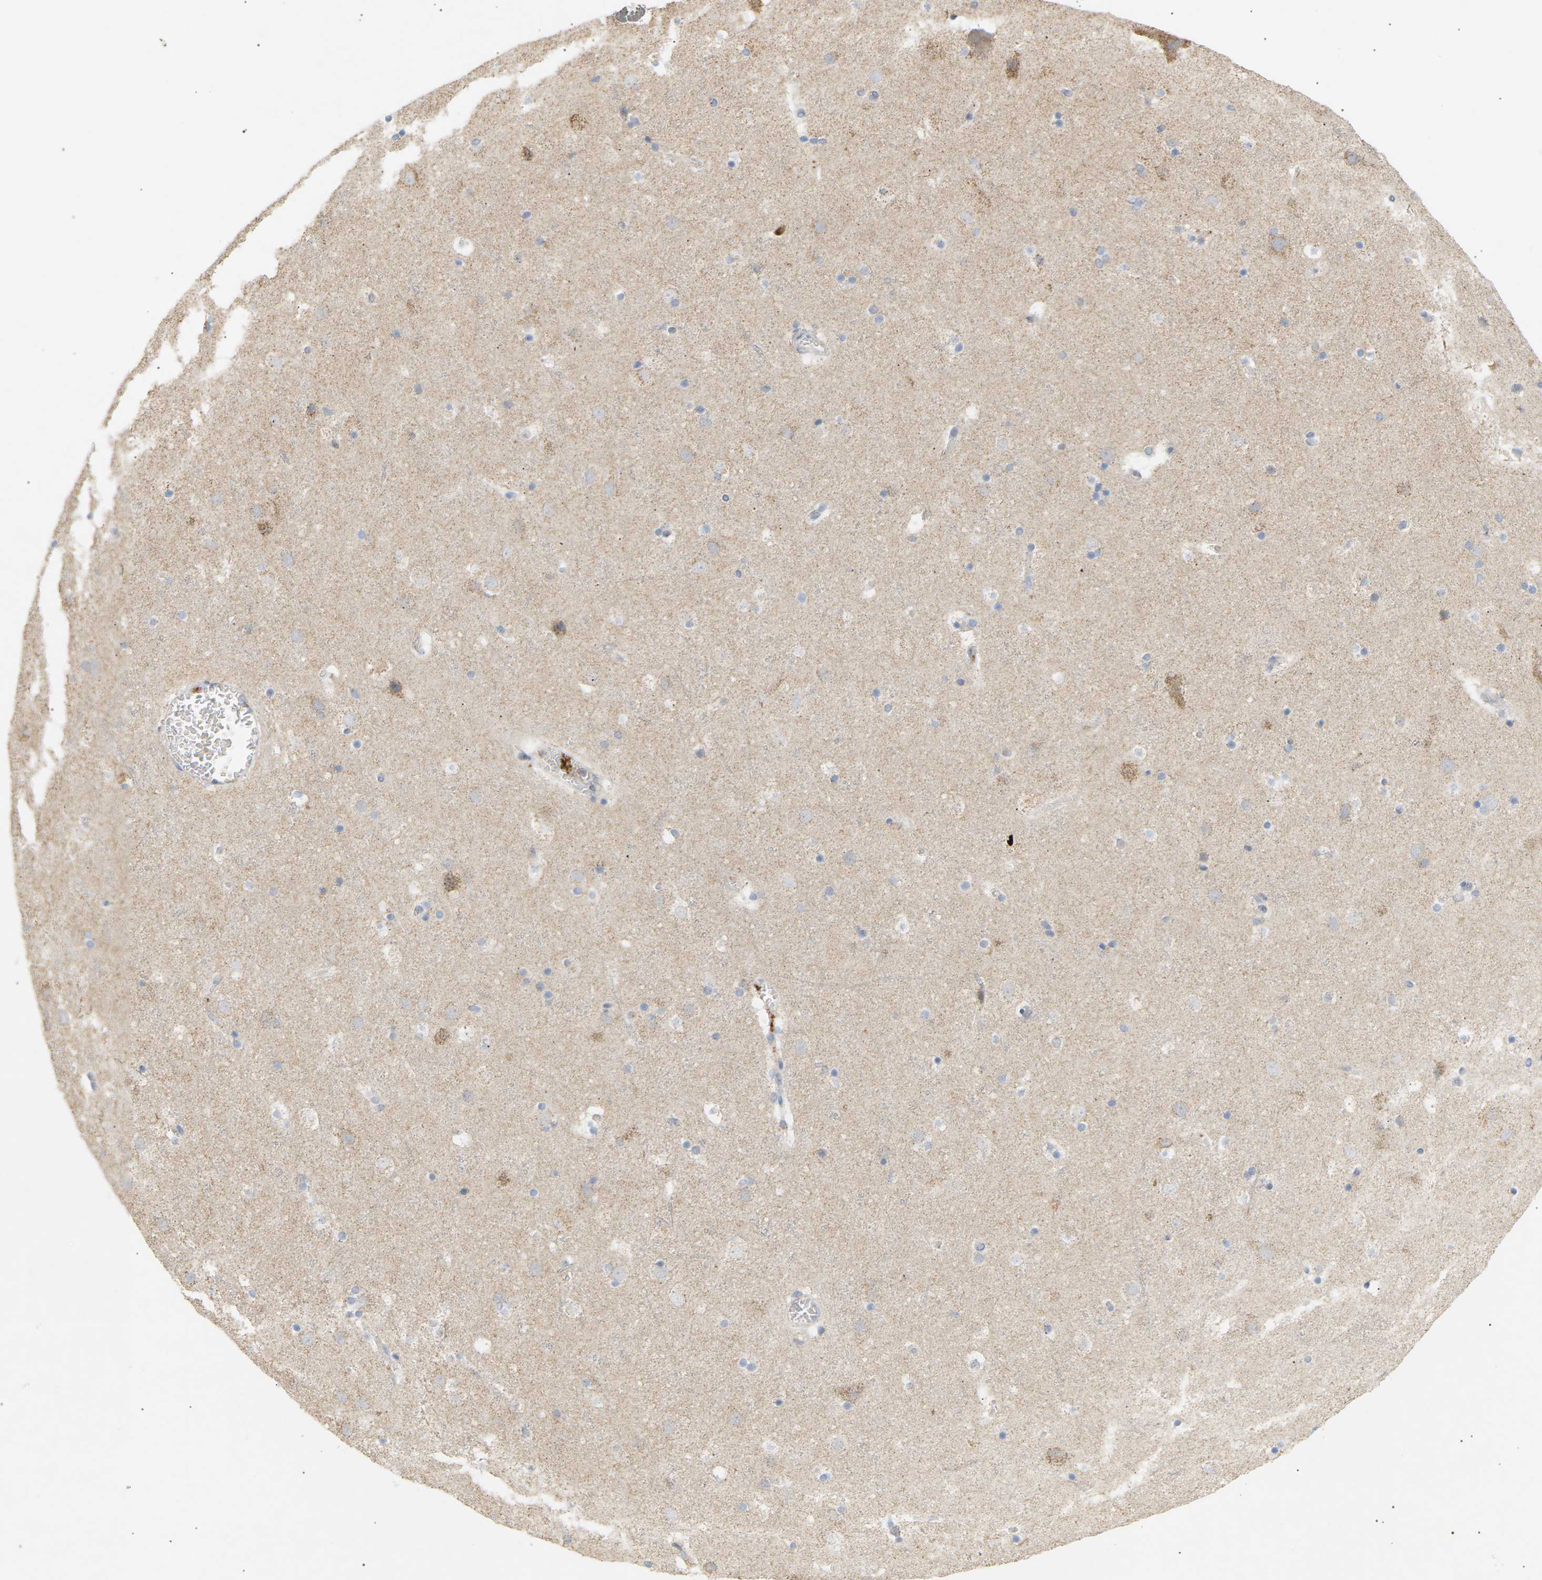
{"staining": {"intensity": "moderate", "quantity": "<25%", "location": "cytoplasmic/membranous"}, "tissue": "cerebral cortex", "cell_type": "Endothelial cells", "image_type": "normal", "snomed": [{"axis": "morphology", "description": "Normal tissue, NOS"}, {"axis": "topography", "description": "Cerebral cortex"}], "caption": "Protein positivity by IHC shows moderate cytoplasmic/membranous staining in about <25% of endothelial cells in normal cerebral cortex. The protein of interest is shown in brown color, while the nuclei are stained blue.", "gene": "LIME1", "patient": {"sex": "male", "age": 45}}